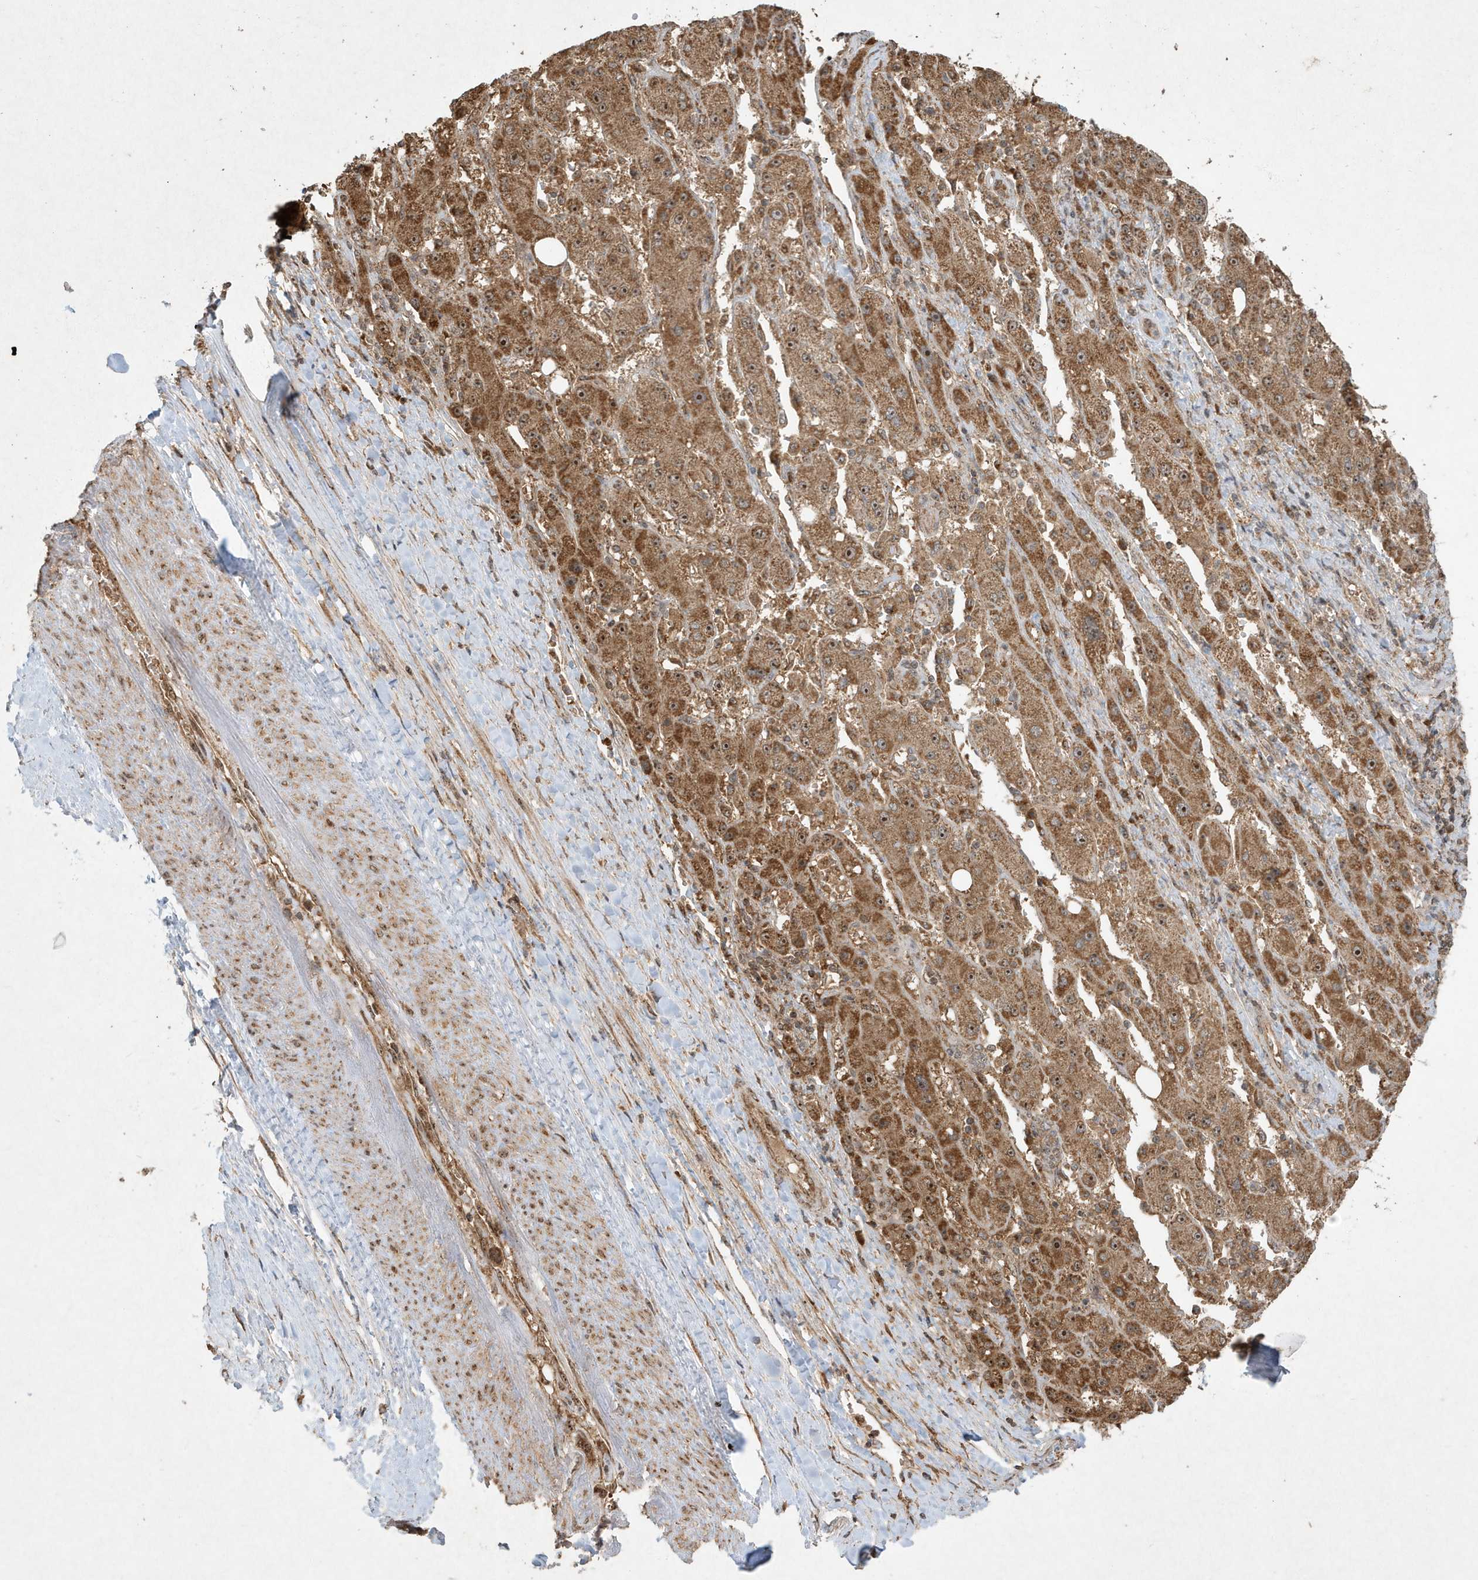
{"staining": {"intensity": "strong", "quantity": ">75%", "location": "cytoplasmic/membranous,nuclear"}, "tissue": "liver cancer", "cell_type": "Tumor cells", "image_type": "cancer", "snomed": [{"axis": "morphology", "description": "Carcinoma, Hepatocellular, NOS"}, {"axis": "topography", "description": "Liver"}], "caption": "Protein expression analysis of liver hepatocellular carcinoma displays strong cytoplasmic/membranous and nuclear staining in about >75% of tumor cells.", "gene": "ABCB9", "patient": {"sex": "female", "age": 73}}